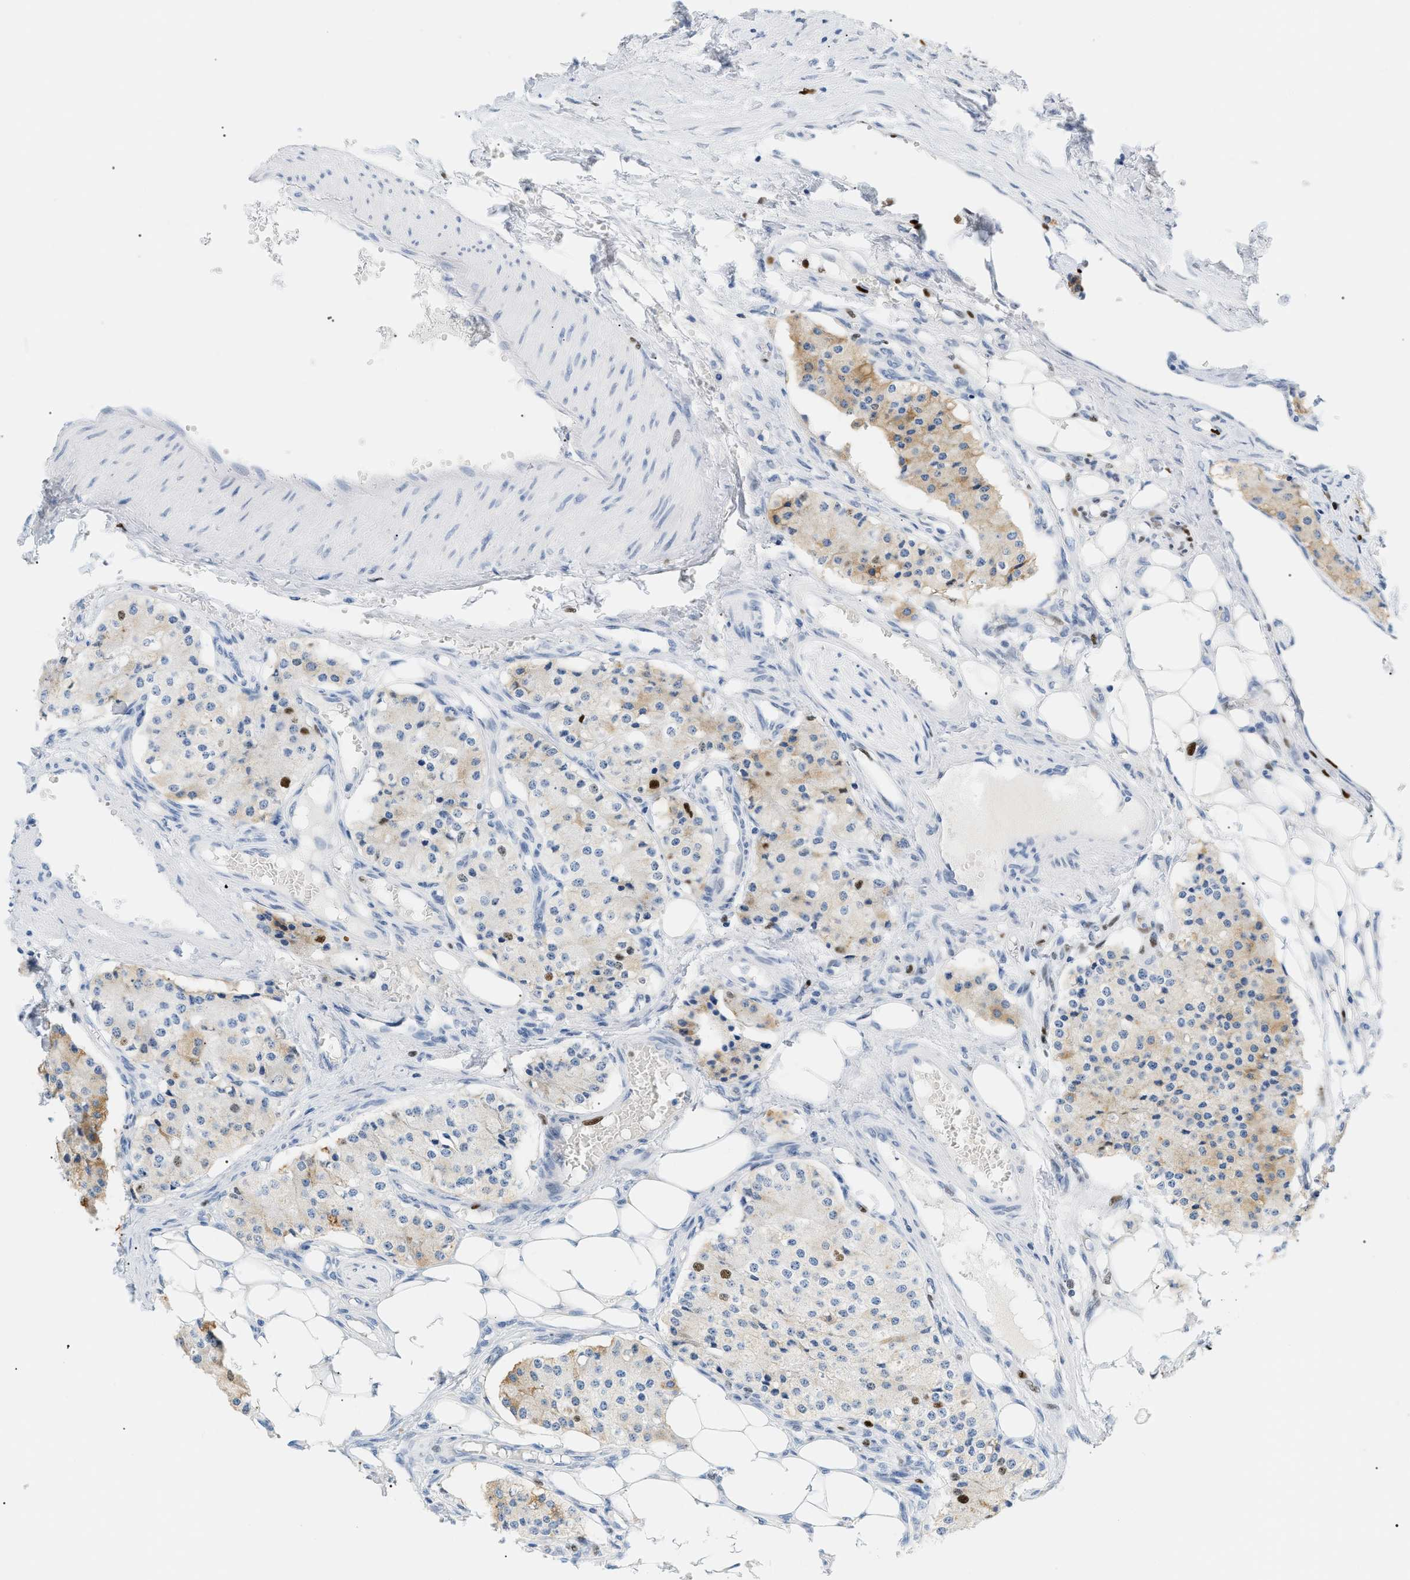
{"staining": {"intensity": "weak", "quantity": "25%-75%", "location": "cytoplasmic/membranous,nuclear"}, "tissue": "carcinoid", "cell_type": "Tumor cells", "image_type": "cancer", "snomed": [{"axis": "morphology", "description": "Carcinoid, malignant, NOS"}, {"axis": "topography", "description": "Colon"}], "caption": "A high-resolution image shows IHC staining of carcinoid, which shows weak cytoplasmic/membranous and nuclear staining in approximately 25%-75% of tumor cells.", "gene": "MCM7", "patient": {"sex": "female", "age": 52}}